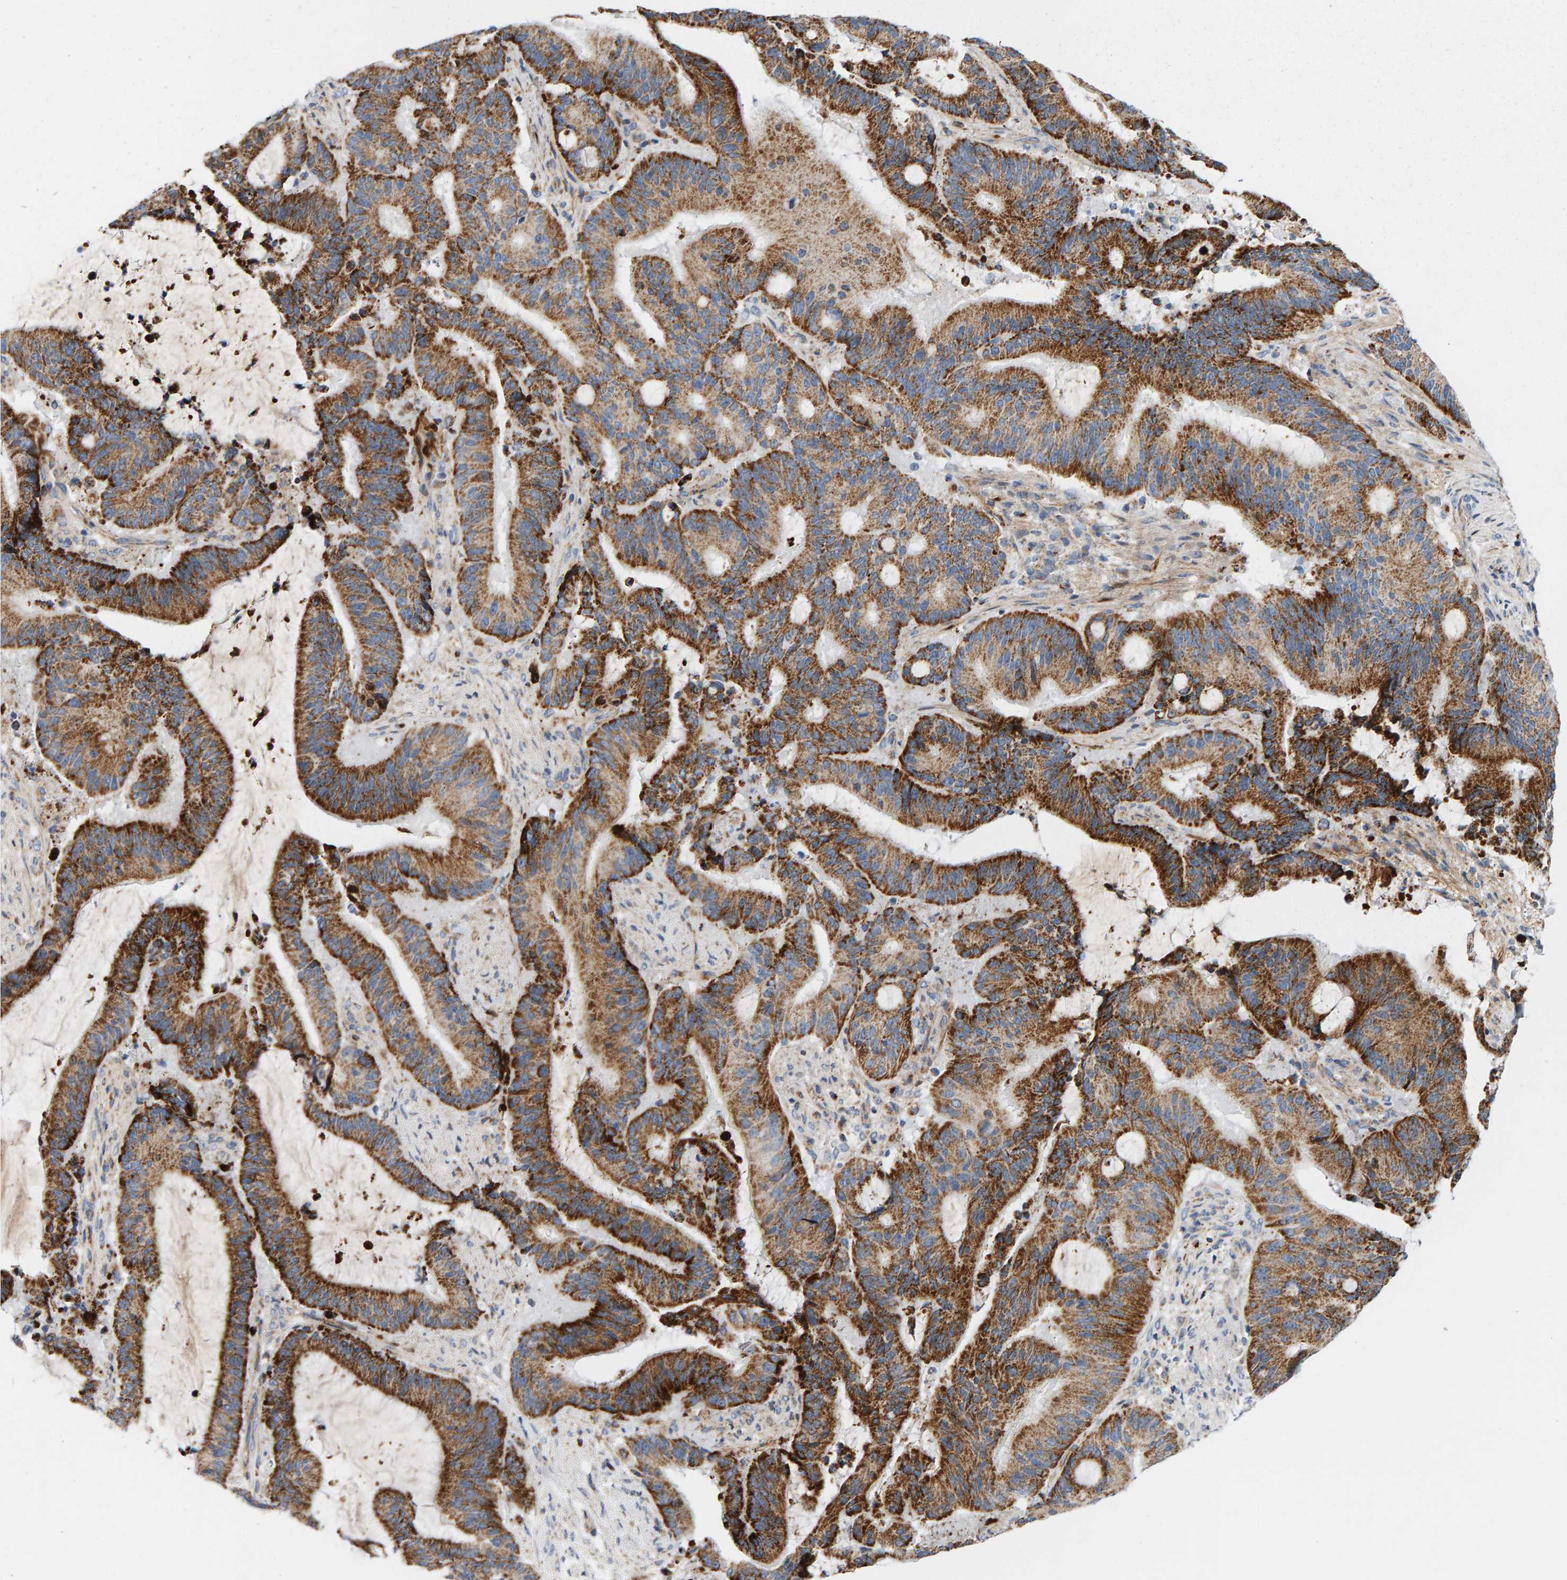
{"staining": {"intensity": "strong", "quantity": ">75%", "location": "cytoplasmic/membranous"}, "tissue": "liver cancer", "cell_type": "Tumor cells", "image_type": "cancer", "snomed": [{"axis": "morphology", "description": "Normal tissue, NOS"}, {"axis": "morphology", "description": "Cholangiocarcinoma"}, {"axis": "topography", "description": "Liver"}, {"axis": "topography", "description": "Peripheral nerve tissue"}], "caption": "This micrograph demonstrates liver cancer stained with immunohistochemistry to label a protein in brown. The cytoplasmic/membranous of tumor cells show strong positivity for the protein. Nuclei are counter-stained blue.", "gene": "GGTA1", "patient": {"sex": "female", "age": 73}}